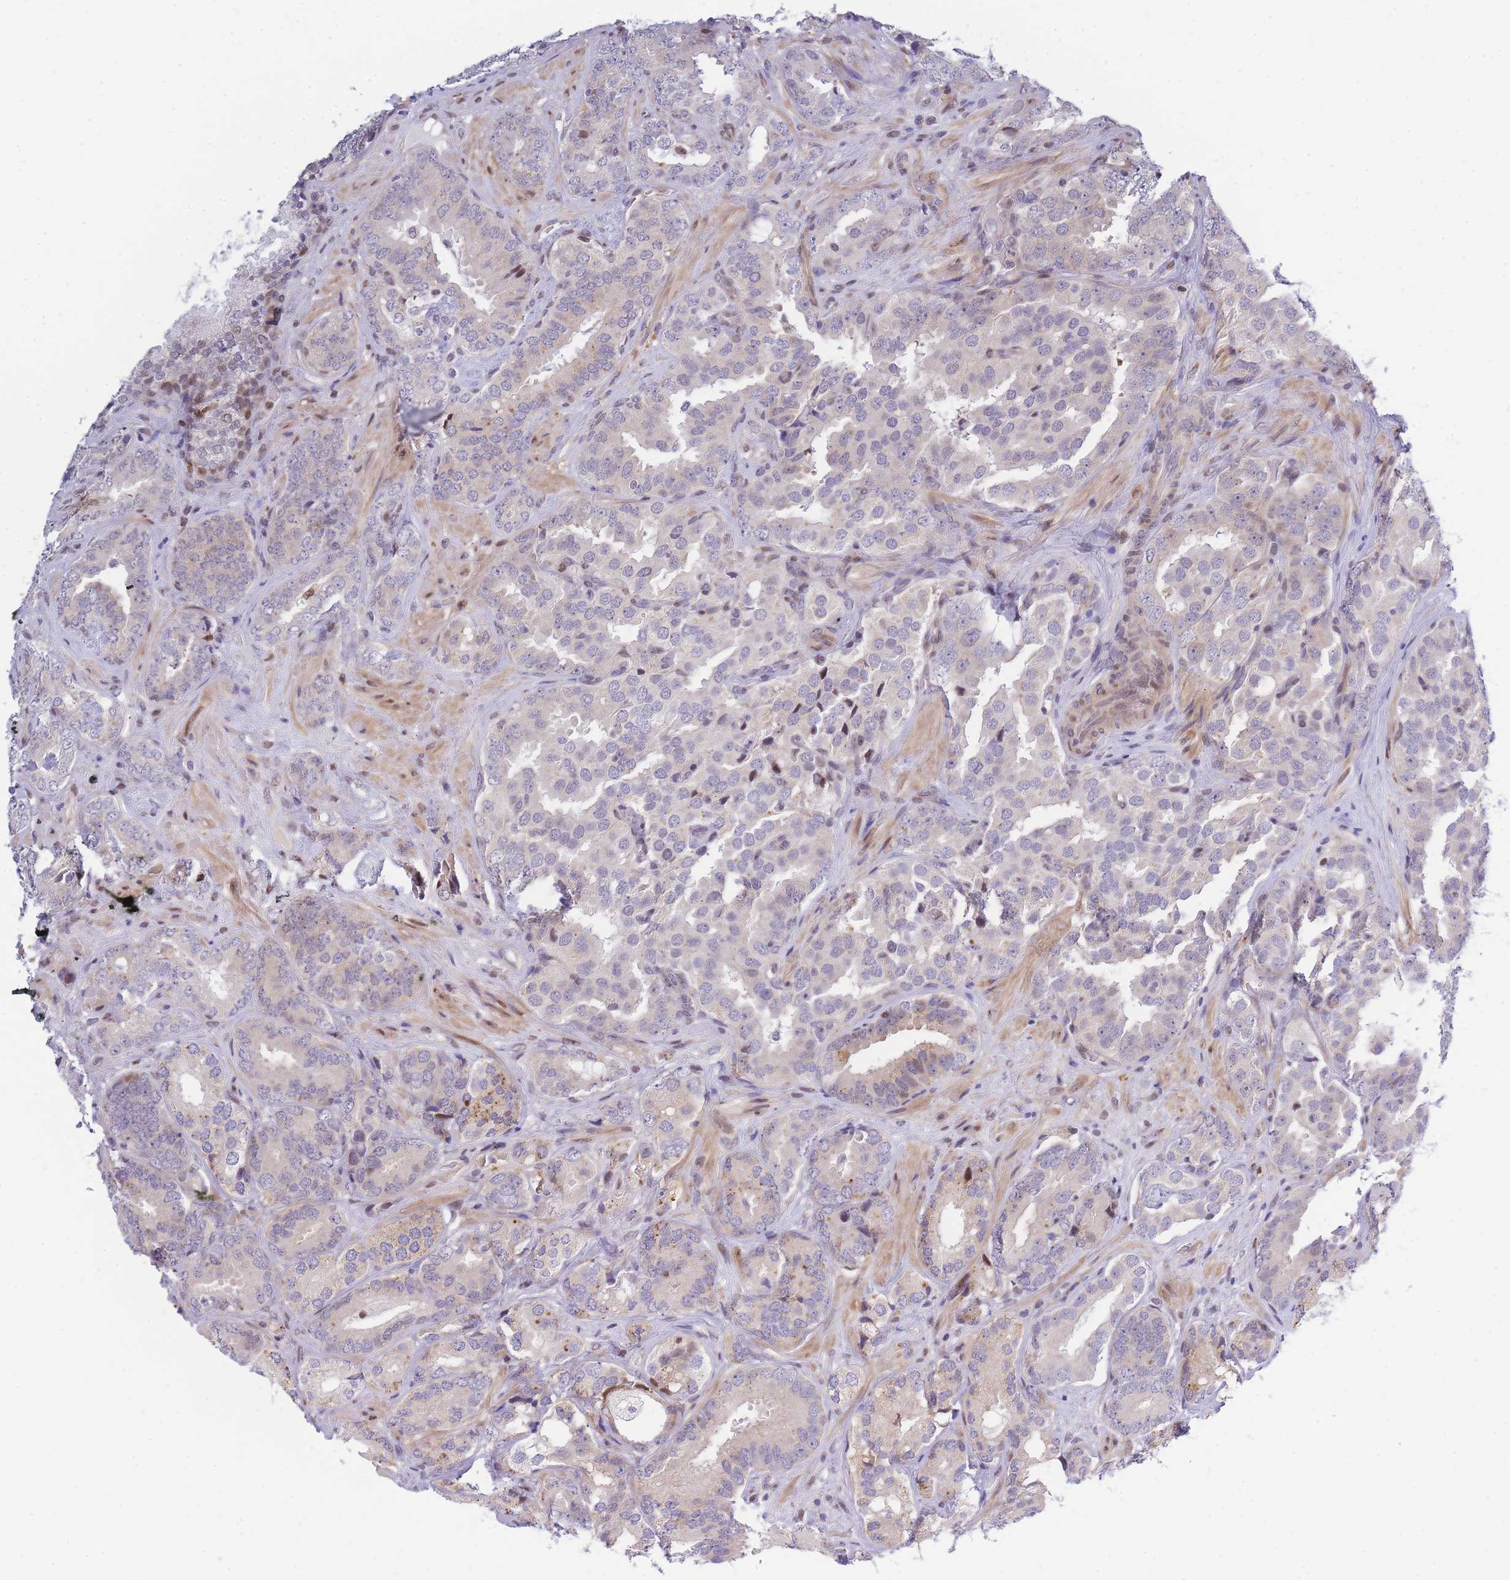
{"staining": {"intensity": "weak", "quantity": "<25%", "location": "cytoplasmic/membranous"}, "tissue": "prostate cancer", "cell_type": "Tumor cells", "image_type": "cancer", "snomed": [{"axis": "morphology", "description": "Adenocarcinoma, High grade"}, {"axis": "topography", "description": "Prostate"}], "caption": "Immunohistochemical staining of human prostate cancer (high-grade adenocarcinoma) displays no significant positivity in tumor cells. (Stains: DAB immunohistochemistry with hematoxylin counter stain, Microscopy: brightfield microscopy at high magnification).", "gene": "CRACD", "patient": {"sex": "male", "age": 71}}